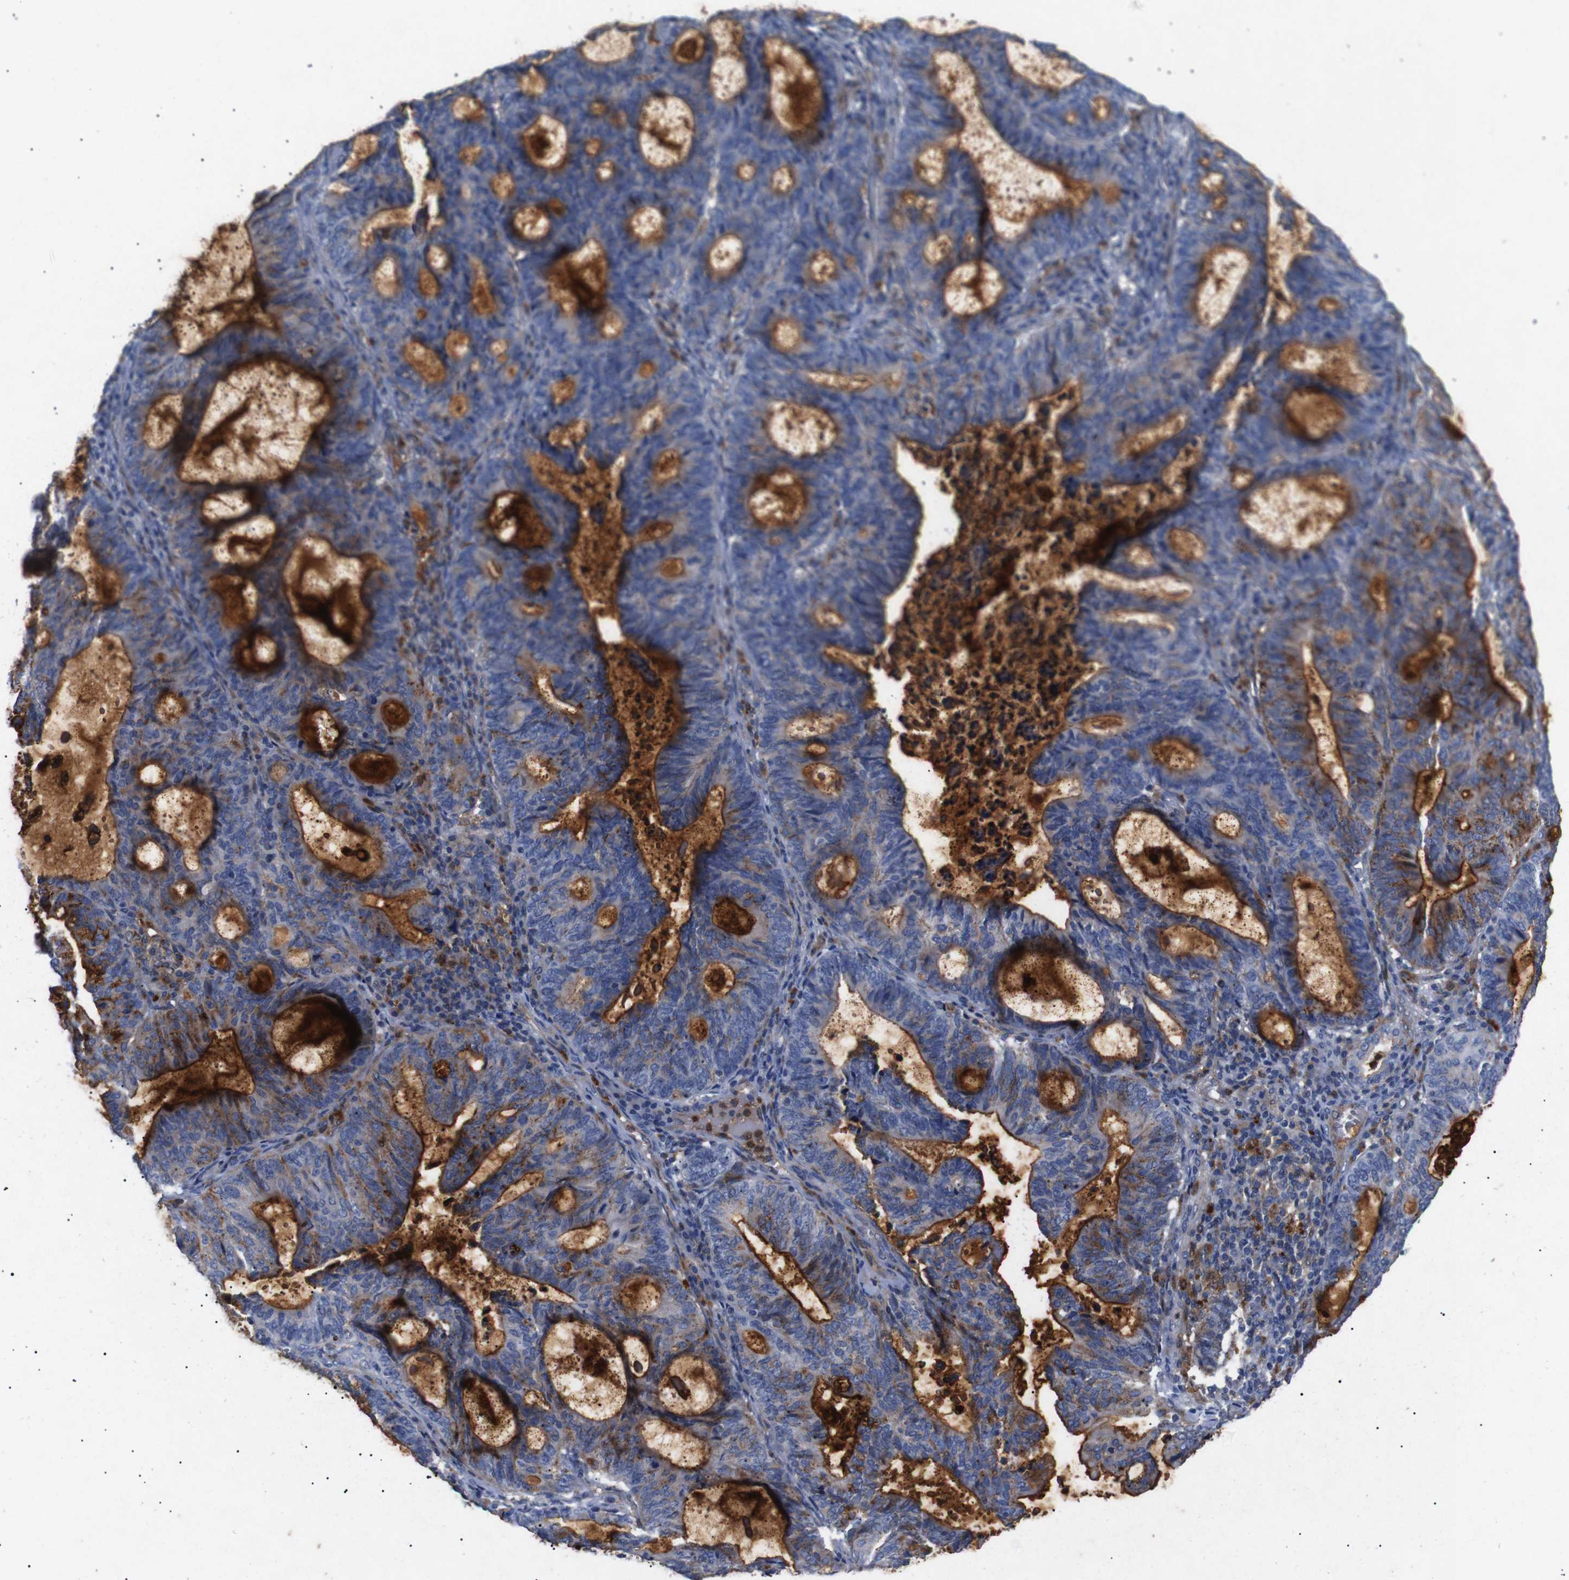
{"staining": {"intensity": "moderate", "quantity": ">75%", "location": "cytoplasmic/membranous"}, "tissue": "endometrial cancer", "cell_type": "Tumor cells", "image_type": "cancer", "snomed": [{"axis": "morphology", "description": "Adenocarcinoma, NOS"}, {"axis": "topography", "description": "Uterus"}], "caption": "IHC micrograph of endometrial cancer stained for a protein (brown), which exhibits medium levels of moderate cytoplasmic/membranous positivity in approximately >75% of tumor cells.", "gene": "SDCBP", "patient": {"sex": "female", "age": 83}}